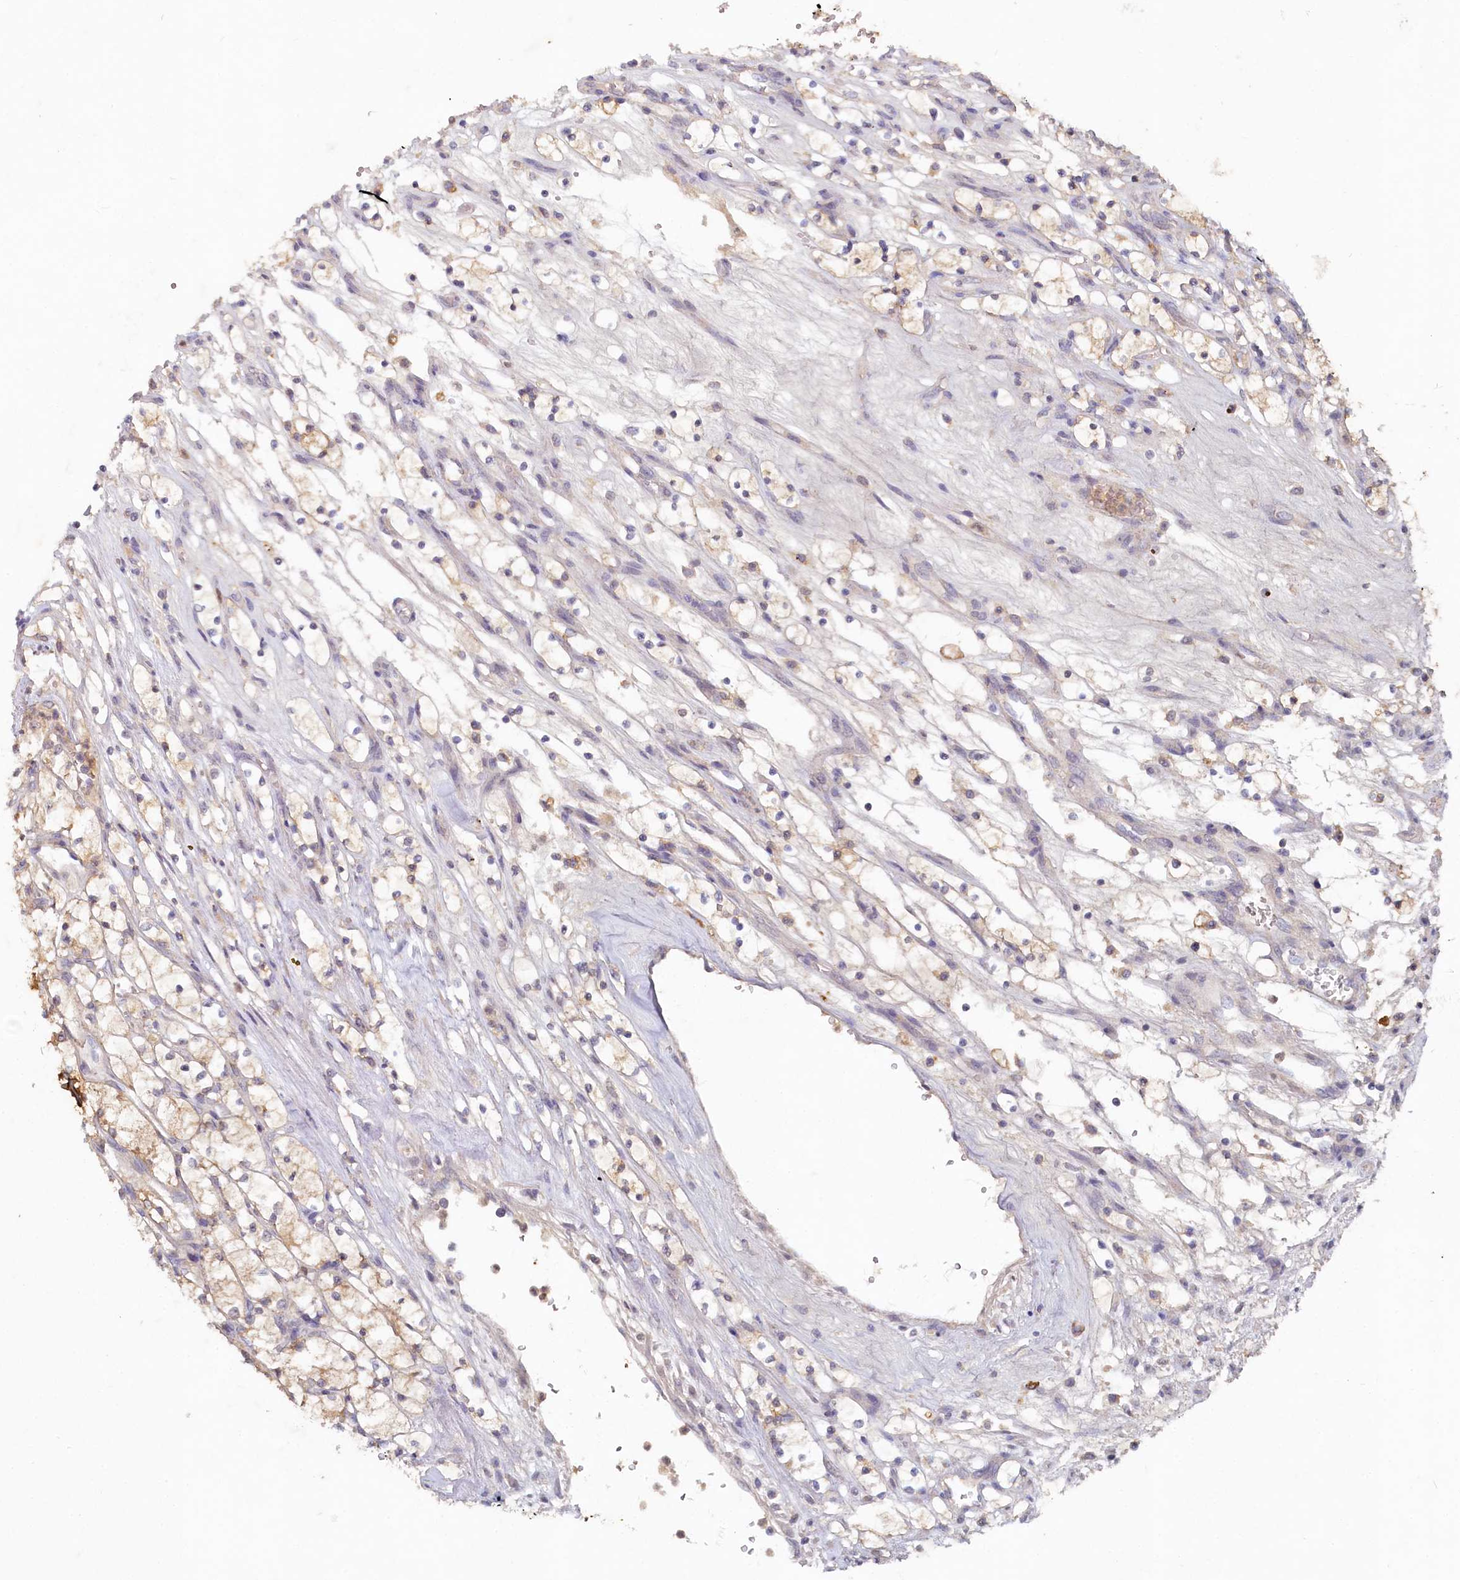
{"staining": {"intensity": "weak", "quantity": ">75%", "location": "cytoplasmic/membranous"}, "tissue": "renal cancer", "cell_type": "Tumor cells", "image_type": "cancer", "snomed": [{"axis": "morphology", "description": "Adenocarcinoma, NOS"}, {"axis": "topography", "description": "Kidney"}], "caption": "Weak cytoplasmic/membranous staining for a protein is identified in about >75% of tumor cells of adenocarcinoma (renal) using immunohistochemistry.", "gene": "HERC3", "patient": {"sex": "female", "age": 69}}